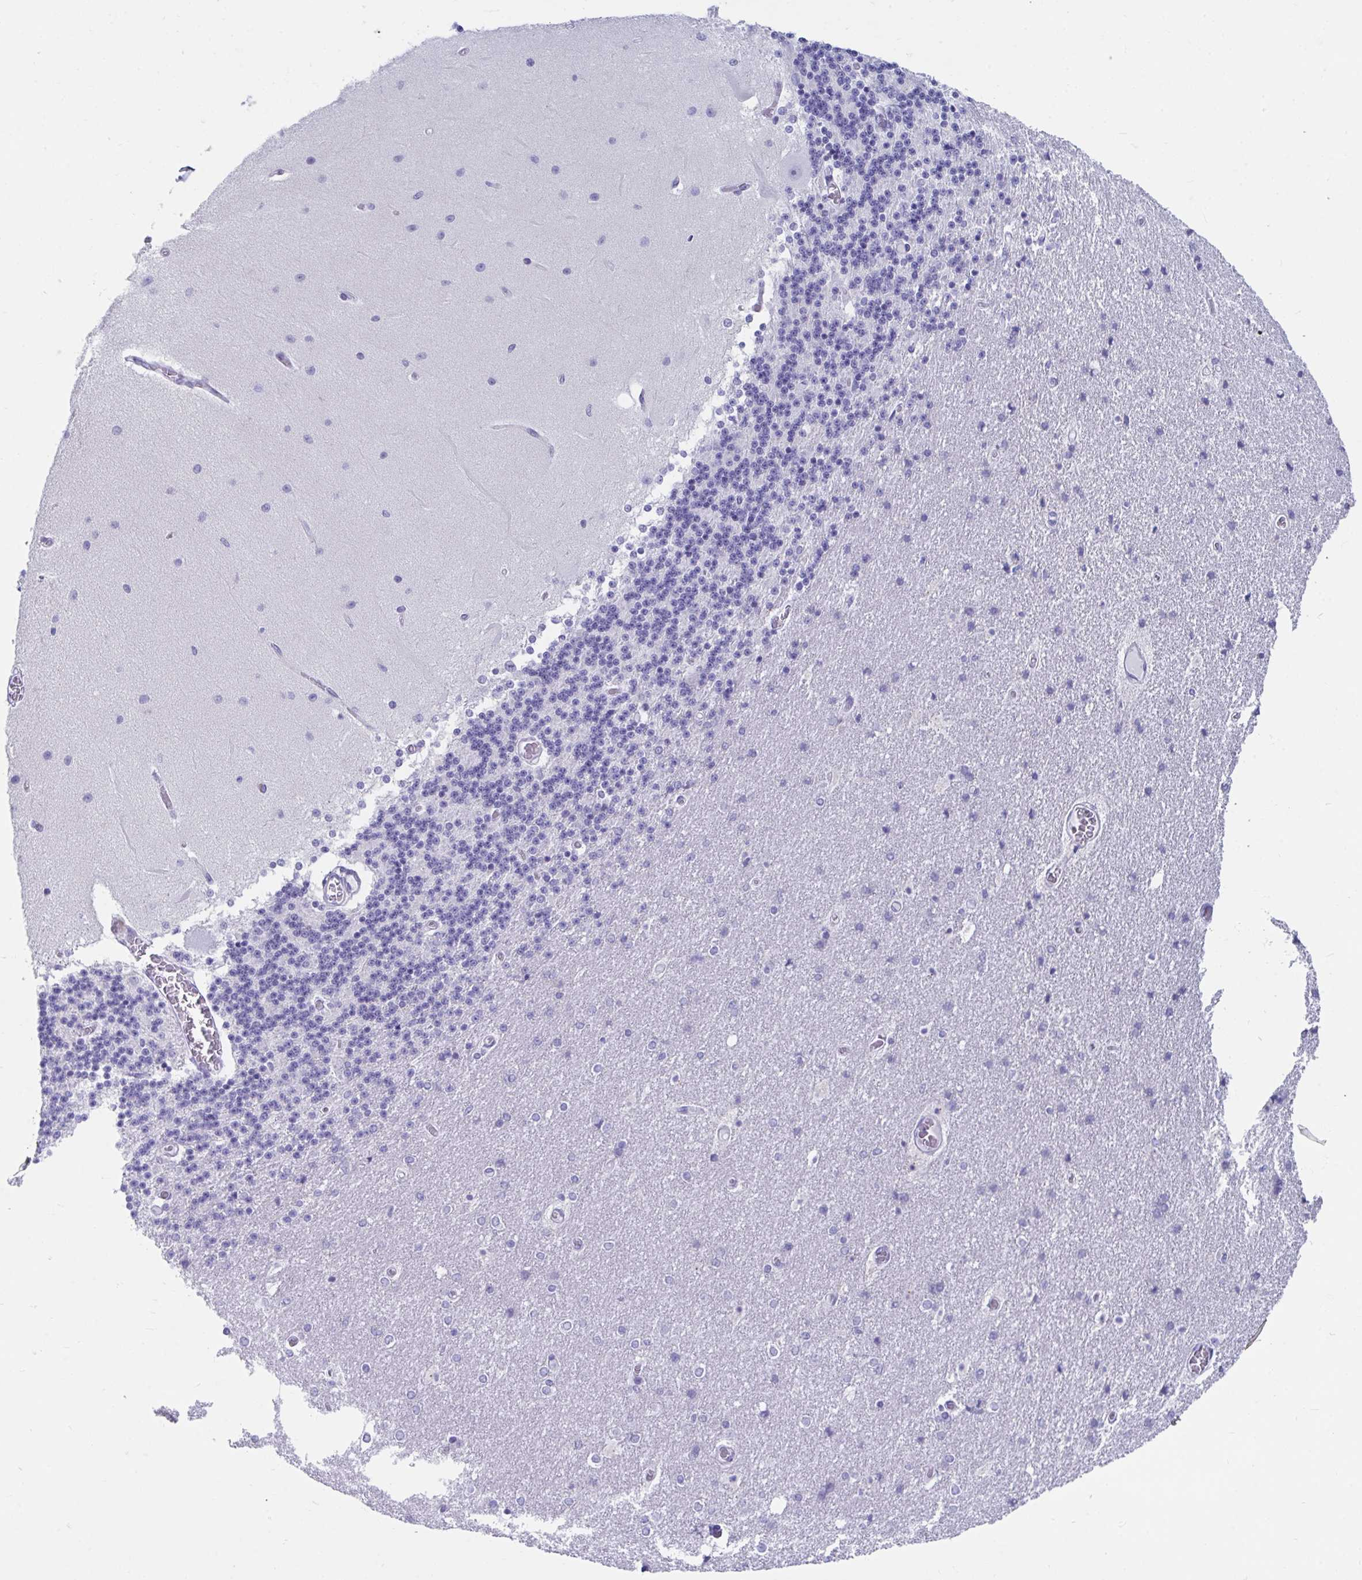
{"staining": {"intensity": "negative", "quantity": "none", "location": "none"}, "tissue": "cerebellum", "cell_type": "Cells in granular layer", "image_type": "normal", "snomed": [{"axis": "morphology", "description": "Normal tissue, NOS"}, {"axis": "topography", "description": "Cerebellum"}], "caption": "This micrograph is of unremarkable cerebellum stained with IHC to label a protein in brown with the nuclei are counter-stained blue. There is no positivity in cells in granular layer.", "gene": "TTC30A", "patient": {"sex": "female", "age": 54}}